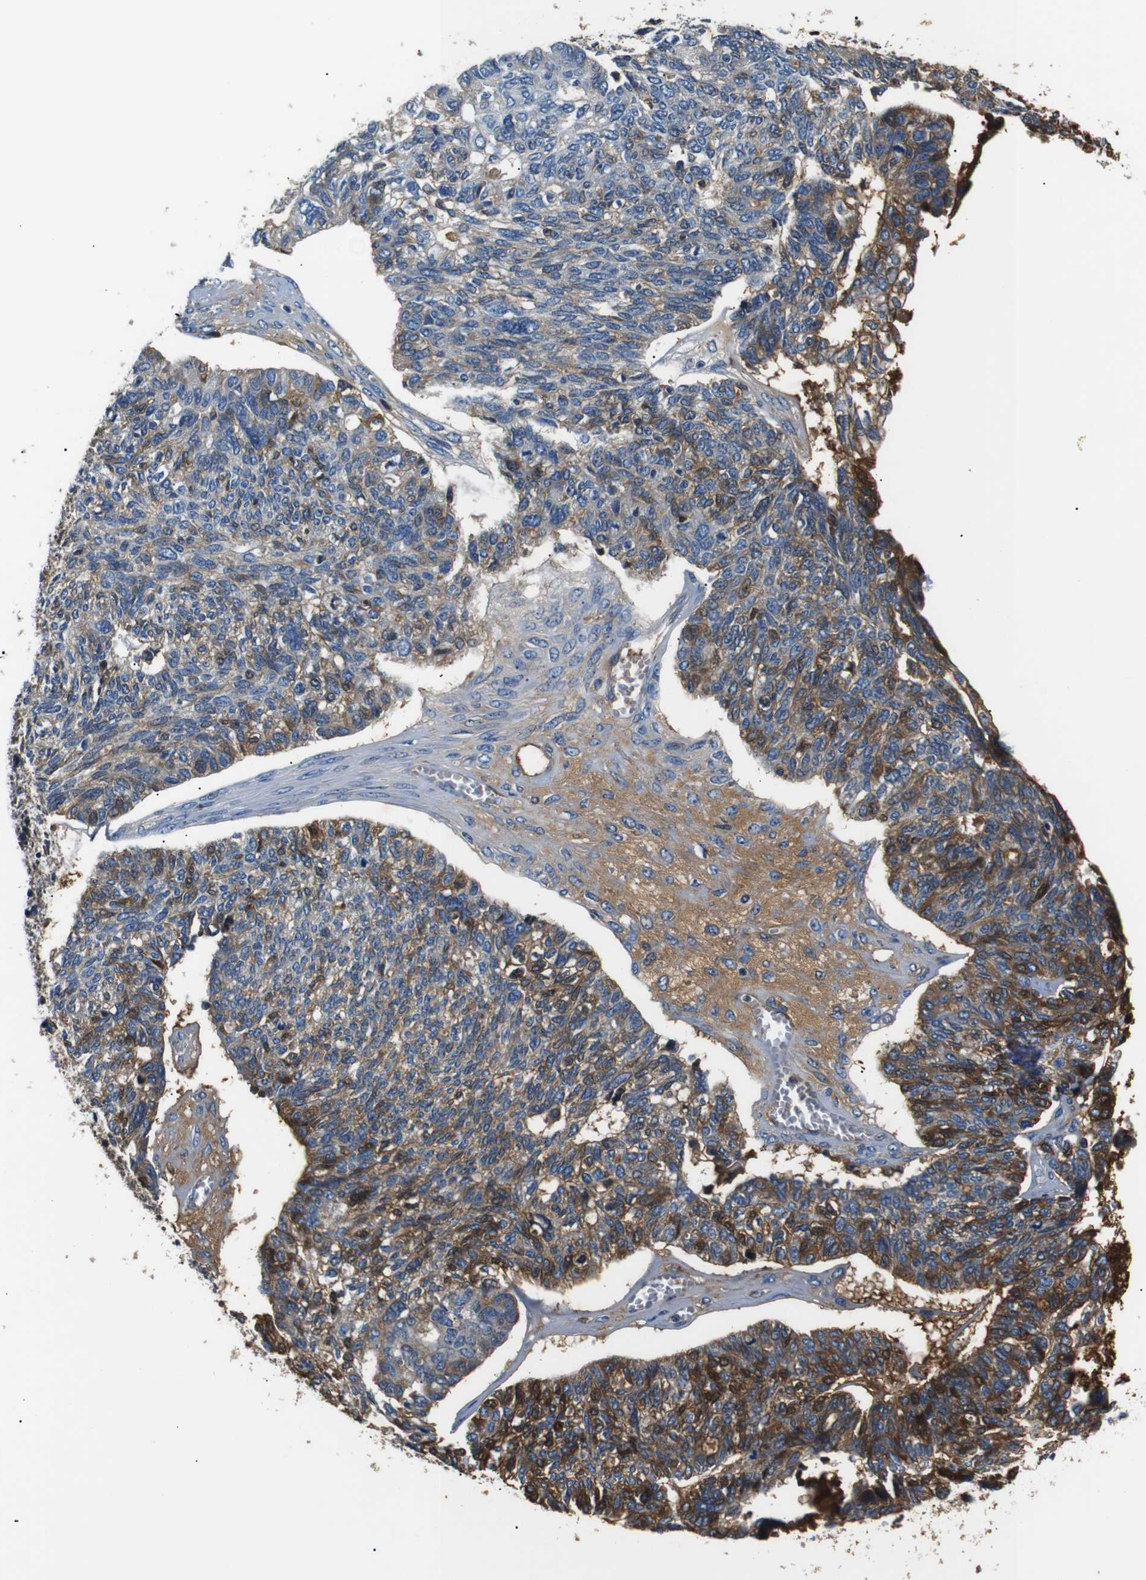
{"staining": {"intensity": "strong", "quantity": "25%-75%", "location": "cytoplasmic/membranous,nuclear"}, "tissue": "ovarian cancer", "cell_type": "Tumor cells", "image_type": "cancer", "snomed": [{"axis": "morphology", "description": "Cystadenocarcinoma, serous, NOS"}, {"axis": "topography", "description": "Ovary"}], "caption": "Strong cytoplasmic/membranous and nuclear staining is seen in about 25%-75% of tumor cells in ovarian cancer (serous cystadenocarcinoma).", "gene": "LHCGR", "patient": {"sex": "female", "age": 79}}